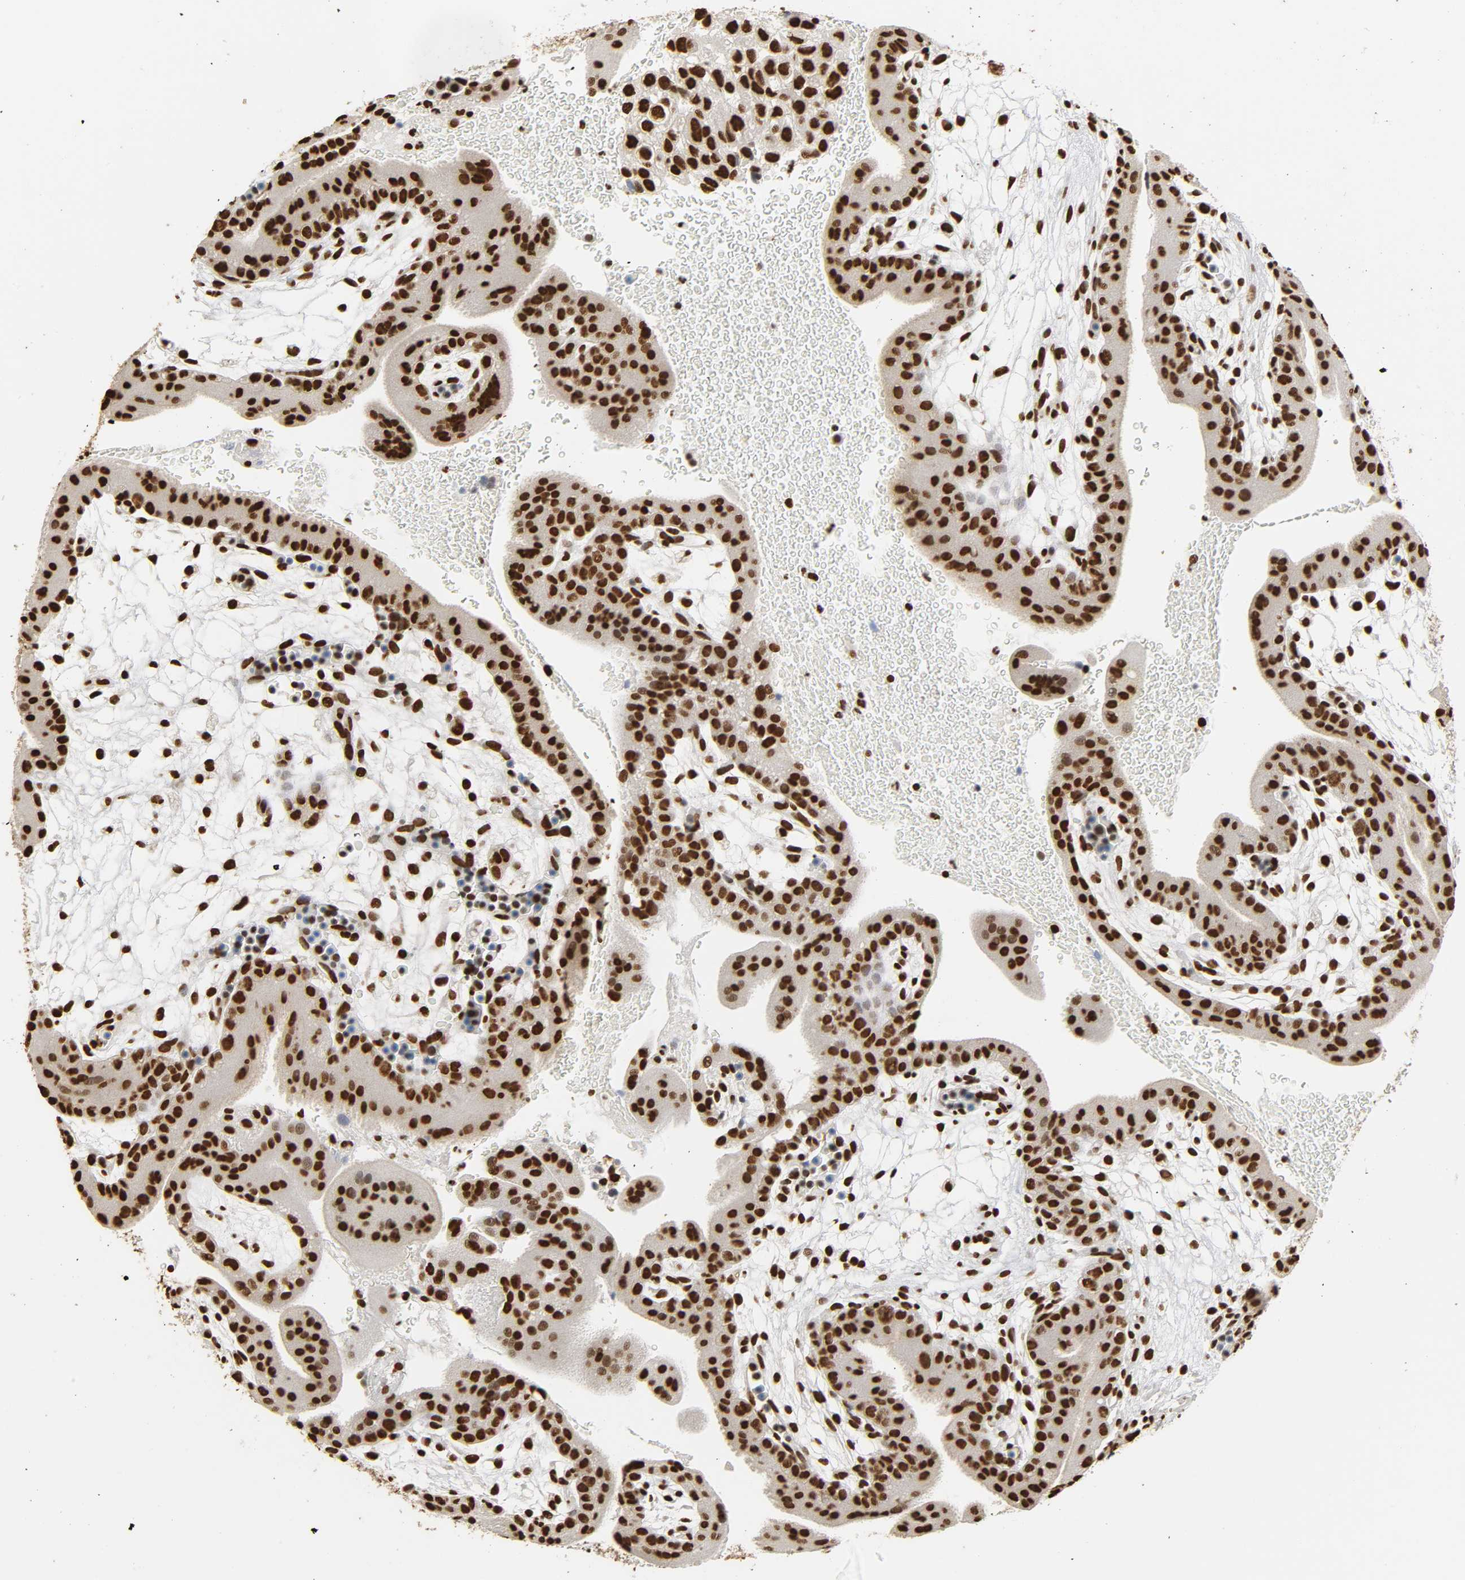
{"staining": {"intensity": "strong", "quantity": ">75%", "location": "nuclear"}, "tissue": "placenta", "cell_type": "Decidual cells", "image_type": "normal", "snomed": [{"axis": "morphology", "description": "Normal tissue, NOS"}, {"axis": "topography", "description": "Placenta"}], "caption": "Benign placenta was stained to show a protein in brown. There is high levels of strong nuclear staining in about >75% of decidual cells. (DAB IHC with brightfield microscopy, high magnification).", "gene": "HNRNPC", "patient": {"sex": "female", "age": 19}}